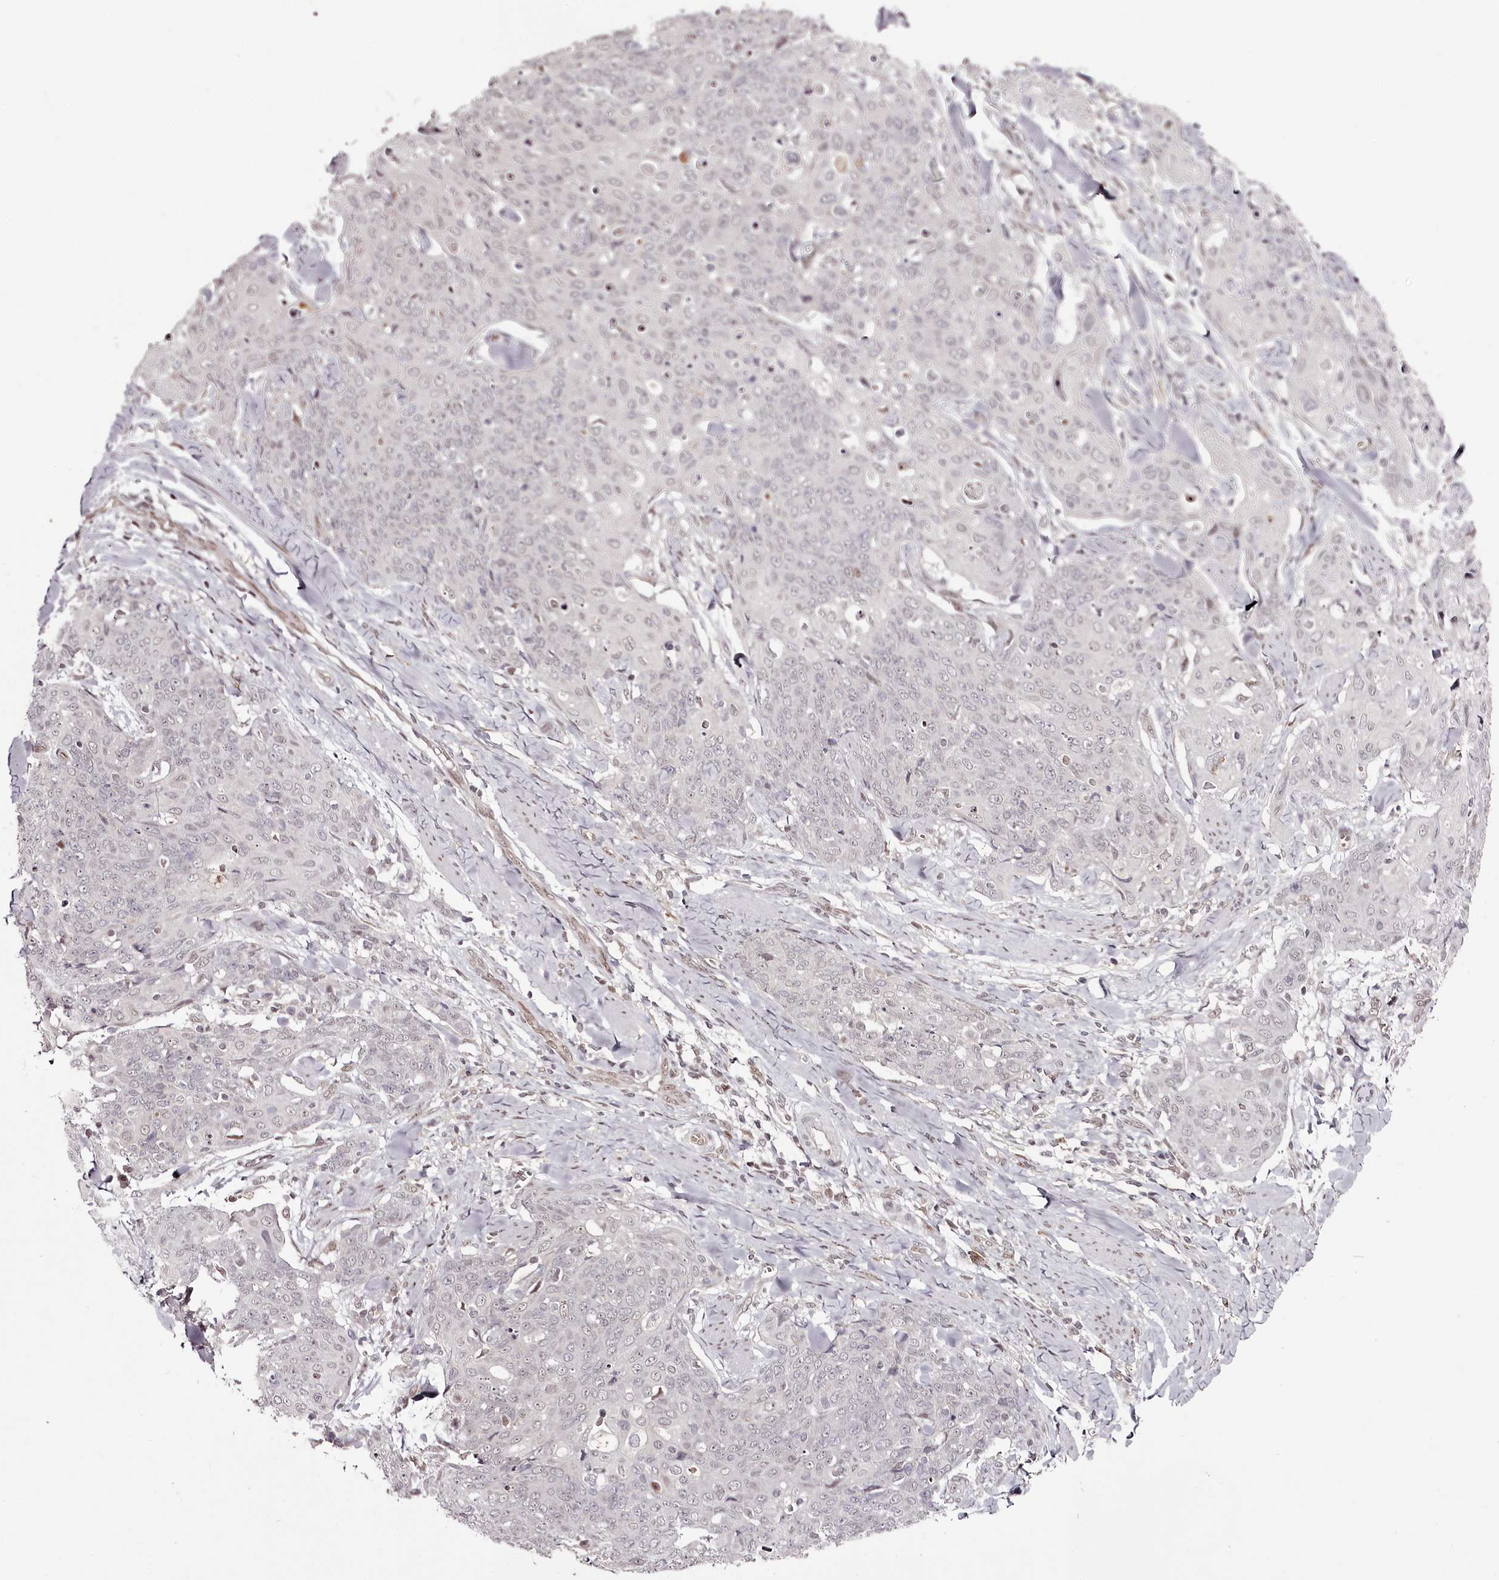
{"staining": {"intensity": "negative", "quantity": "none", "location": "none"}, "tissue": "skin cancer", "cell_type": "Tumor cells", "image_type": "cancer", "snomed": [{"axis": "morphology", "description": "Squamous cell carcinoma, NOS"}, {"axis": "topography", "description": "Skin"}, {"axis": "topography", "description": "Vulva"}], "caption": "Squamous cell carcinoma (skin) stained for a protein using immunohistochemistry (IHC) exhibits no staining tumor cells.", "gene": "THYN1", "patient": {"sex": "female", "age": 85}}